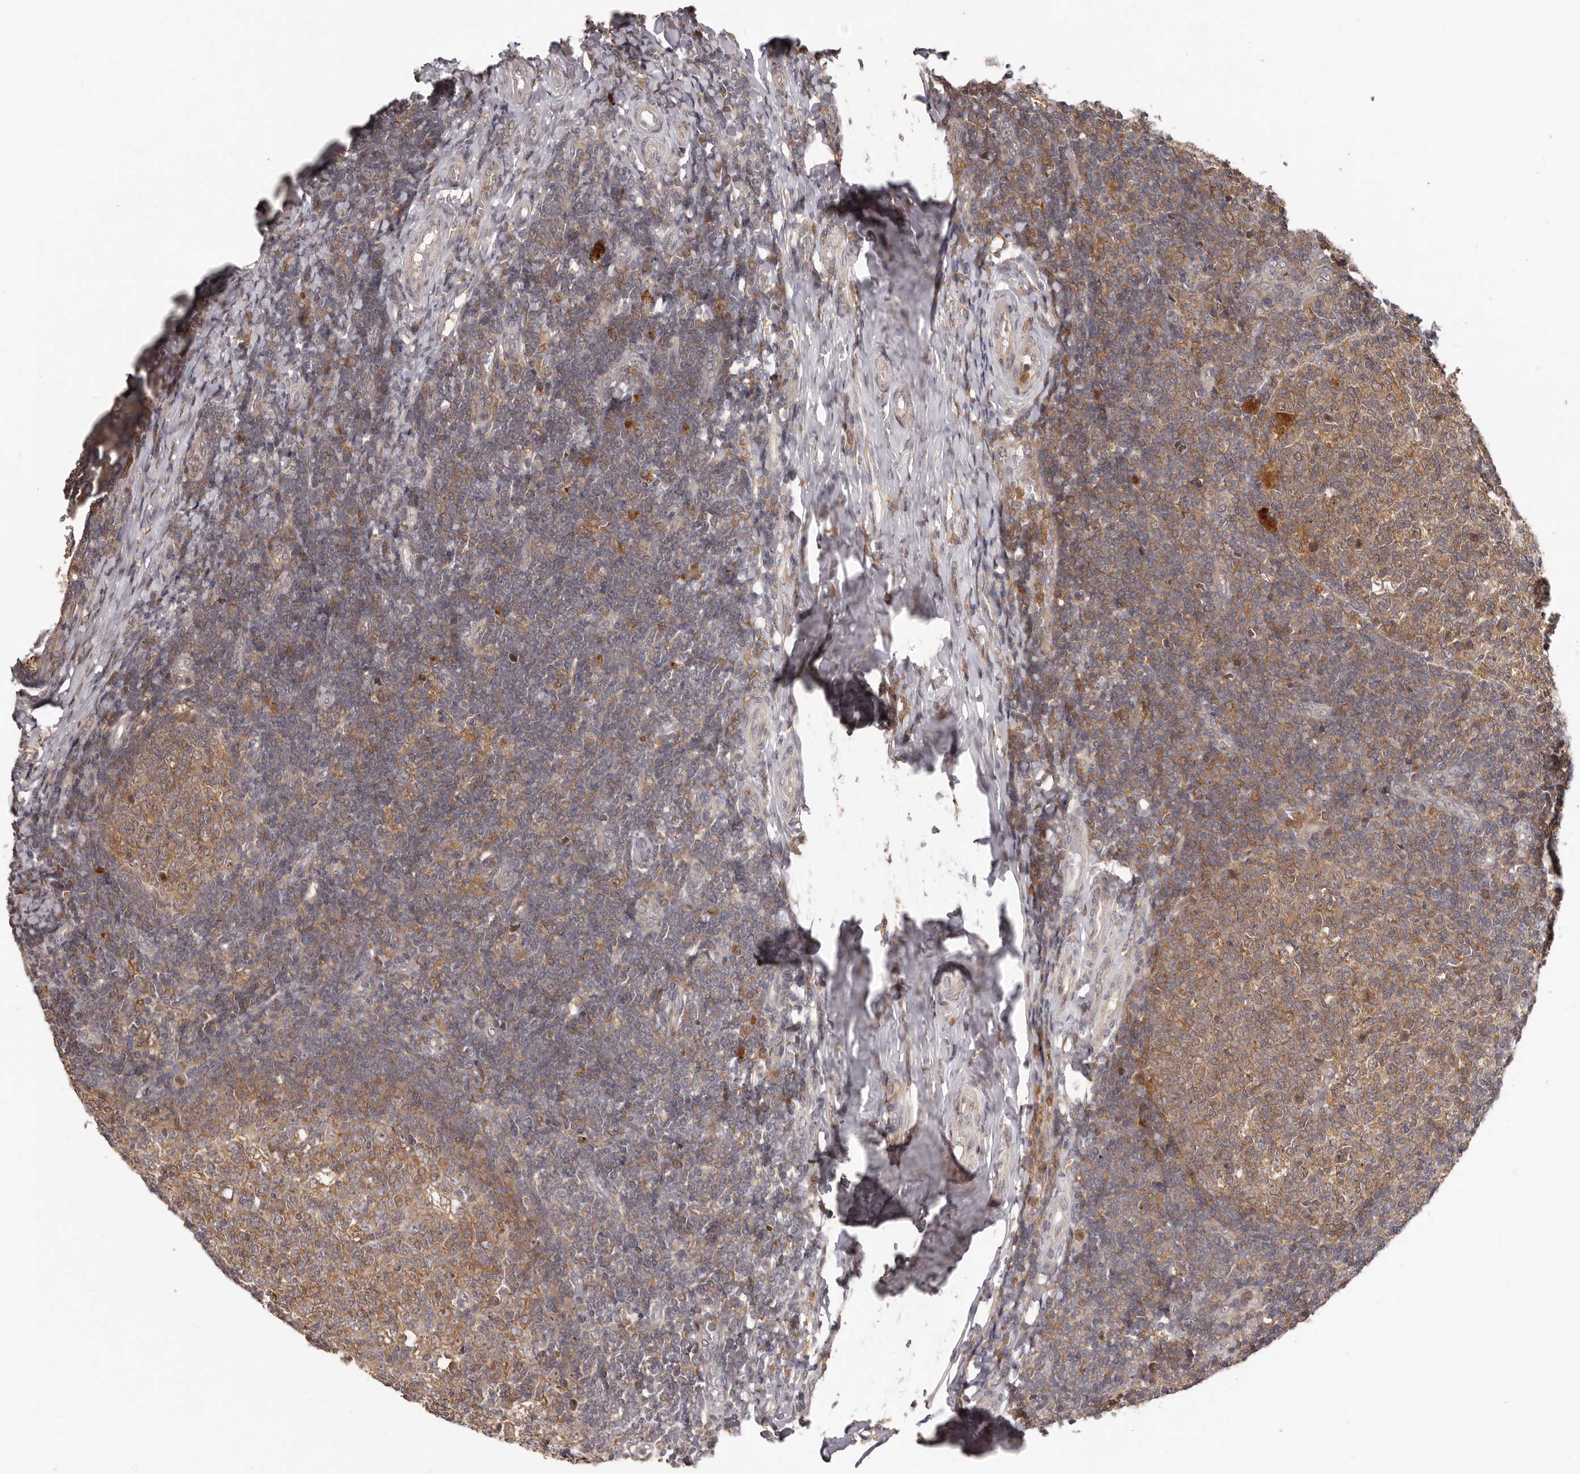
{"staining": {"intensity": "moderate", "quantity": ">75%", "location": "cytoplasmic/membranous"}, "tissue": "tonsil", "cell_type": "Germinal center cells", "image_type": "normal", "snomed": [{"axis": "morphology", "description": "Normal tissue, NOS"}, {"axis": "topography", "description": "Tonsil"}], "caption": "This micrograph displays IHC staining of normal tonsil, with medium moderate cytoplasmic/membranous positivity in approximately >75% of germinal center cells.", "gene": "RNF187", "patient": {"sex": "female", "age": 19}}